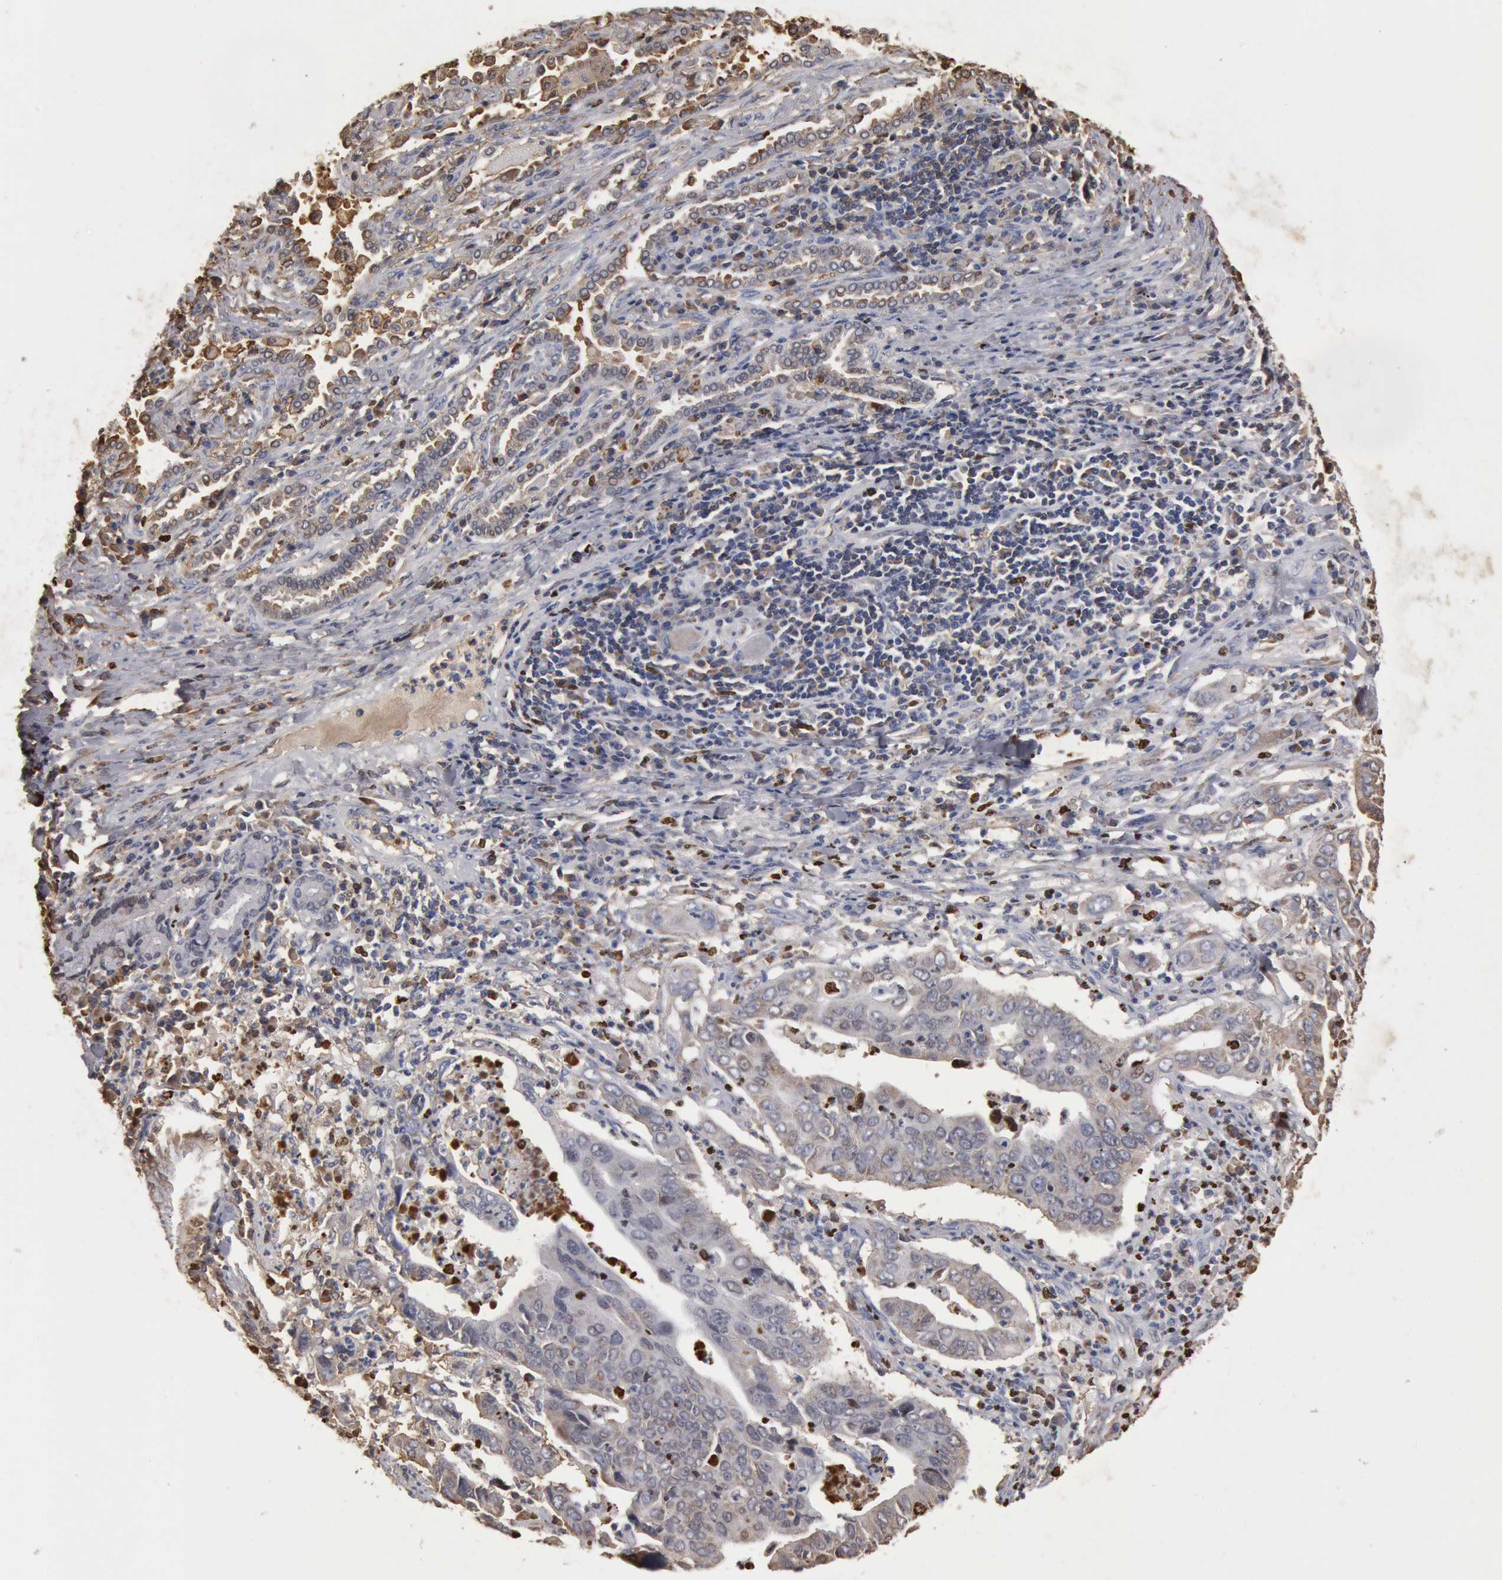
{"staining": {"intensity": "weak", "quantity": "<25%", "location": "cytoplasmic/membranous,nuclear"}, "tissue": "lung cancer", "cell_type": "Tumor cells", "image_type": "cancer", "snomed": [{"axis": "morphology", "description": "Adenocarcinoma, NOS"}, {"axis": "topography", "description": "Lung"}], "caption": "Lung cancer was stained to show a protein in brown. There is no significant staining in tumor cells.", "gene": "FOXA2", "patient": {"sex": "male", "age": 48}}